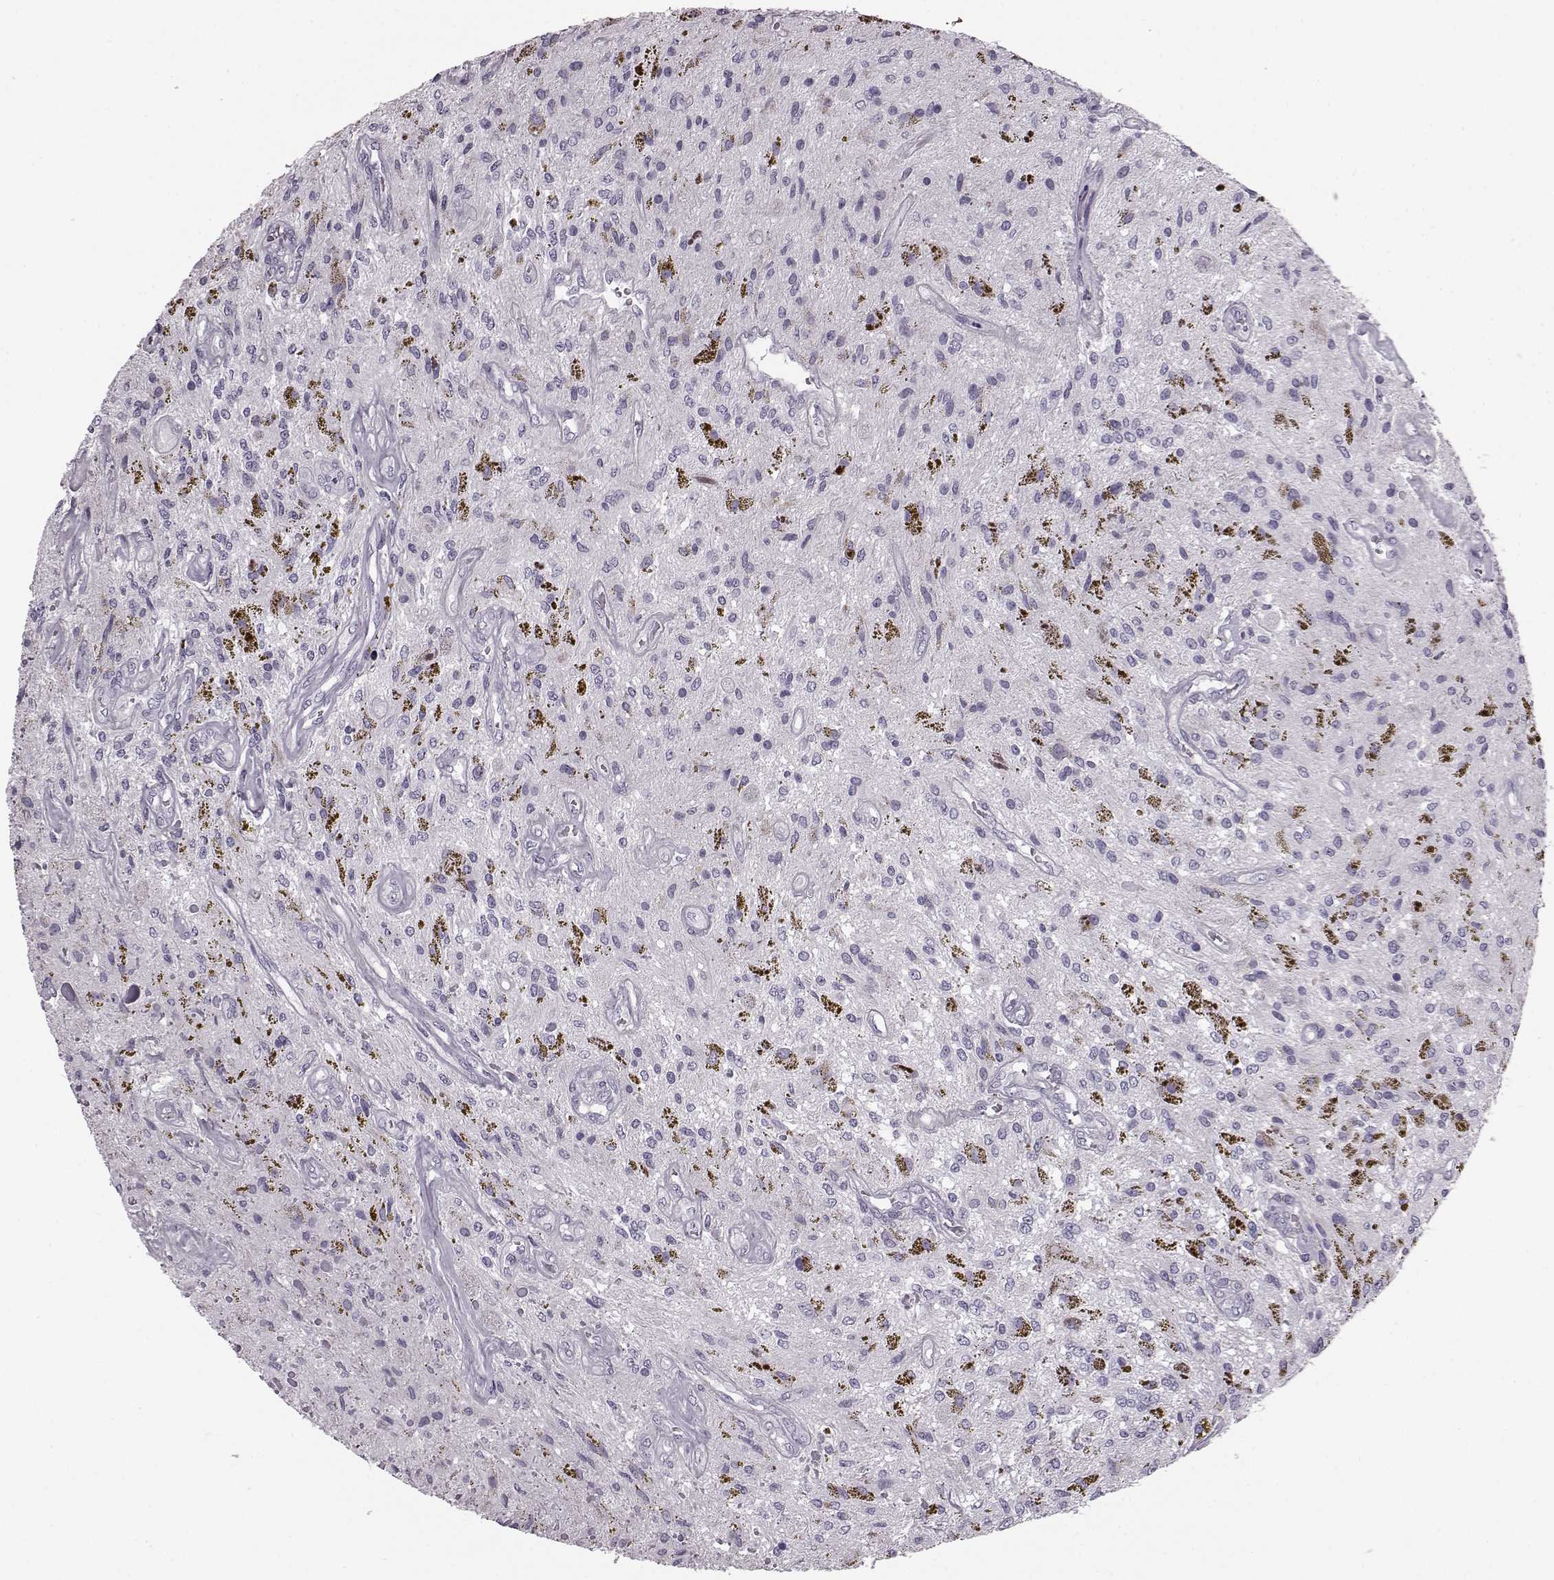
{"staining": {"intensity": "negative", "quantity": "none", "location": "none"}, "tissue": "glioma", "cell_type": "Tumor cells", "image_type": "cancer", "snomed": [{"axis": "morphology", "description": "Glioma, malignant, Low grade"}, {"axis": "topography", "description": "Cerebellum"}], "caption": "Malignant glioma (low-grade) was stained to show a protein in brown. There is no significant staining in tumor cells. (DAB immunohistochemistry with hematoxylin counter stain).", "gene": "JSRP1", "patient": {"sex": "female", "age": 14}}